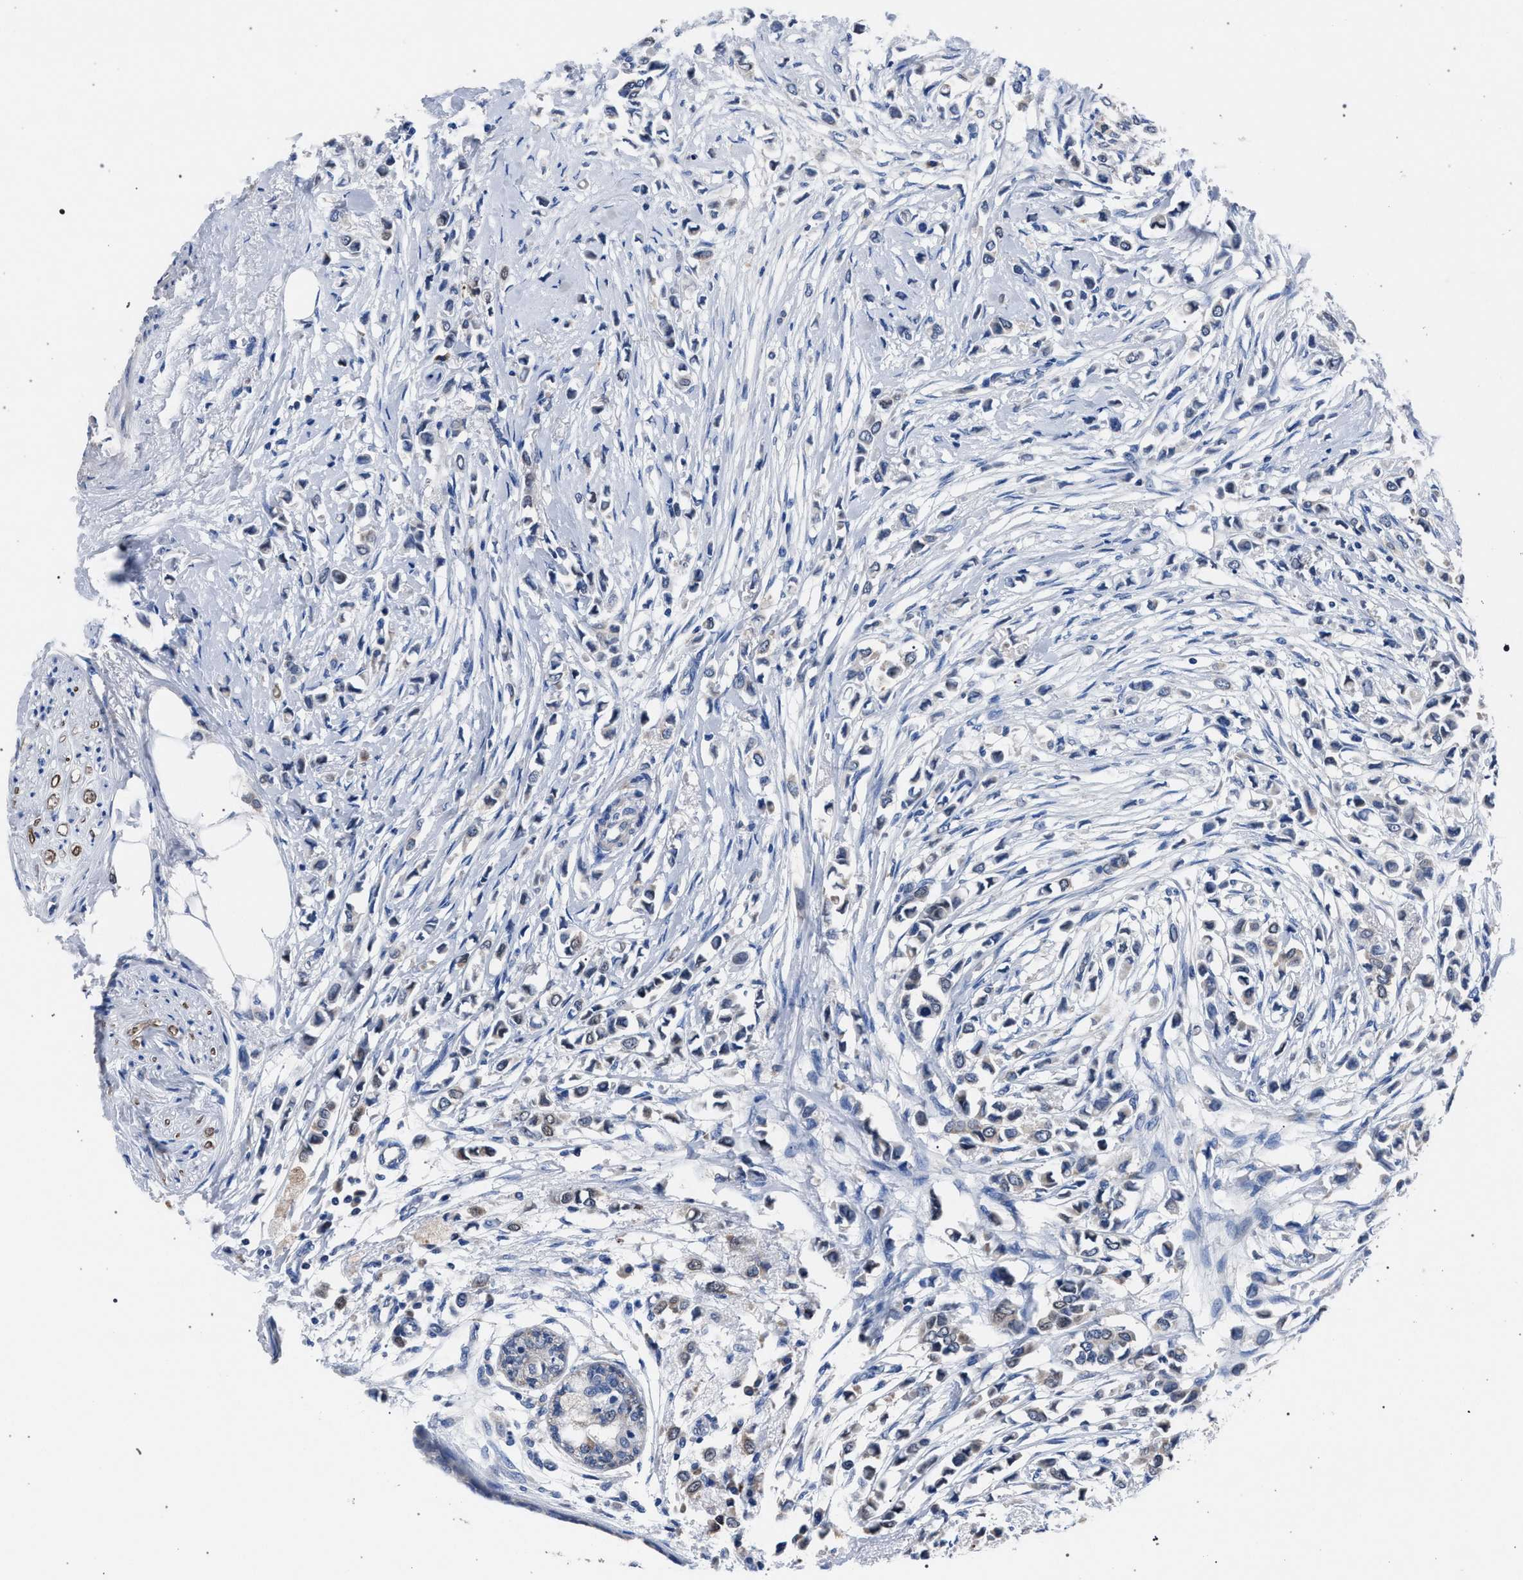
{"staining": {"intensity": "weak", "quantity": "<25%", "location": "cytoplasmic/membranous"}, "tissue": "breast cancer", "cell_type": "Tumor cells", "image_type": "cancer", "snomed": [{"axis": "morphology", "description": "Lobular carcinoma"}, {"axis": "topography", "description": "Breast"}], "caption": "Image shows no significant protein expression in tumor cells of breast cancer. (IHC, brightfield microscopy, high magnification).", "gene": "CRYZ", "patient": {"sex": "female", "age": 51}}